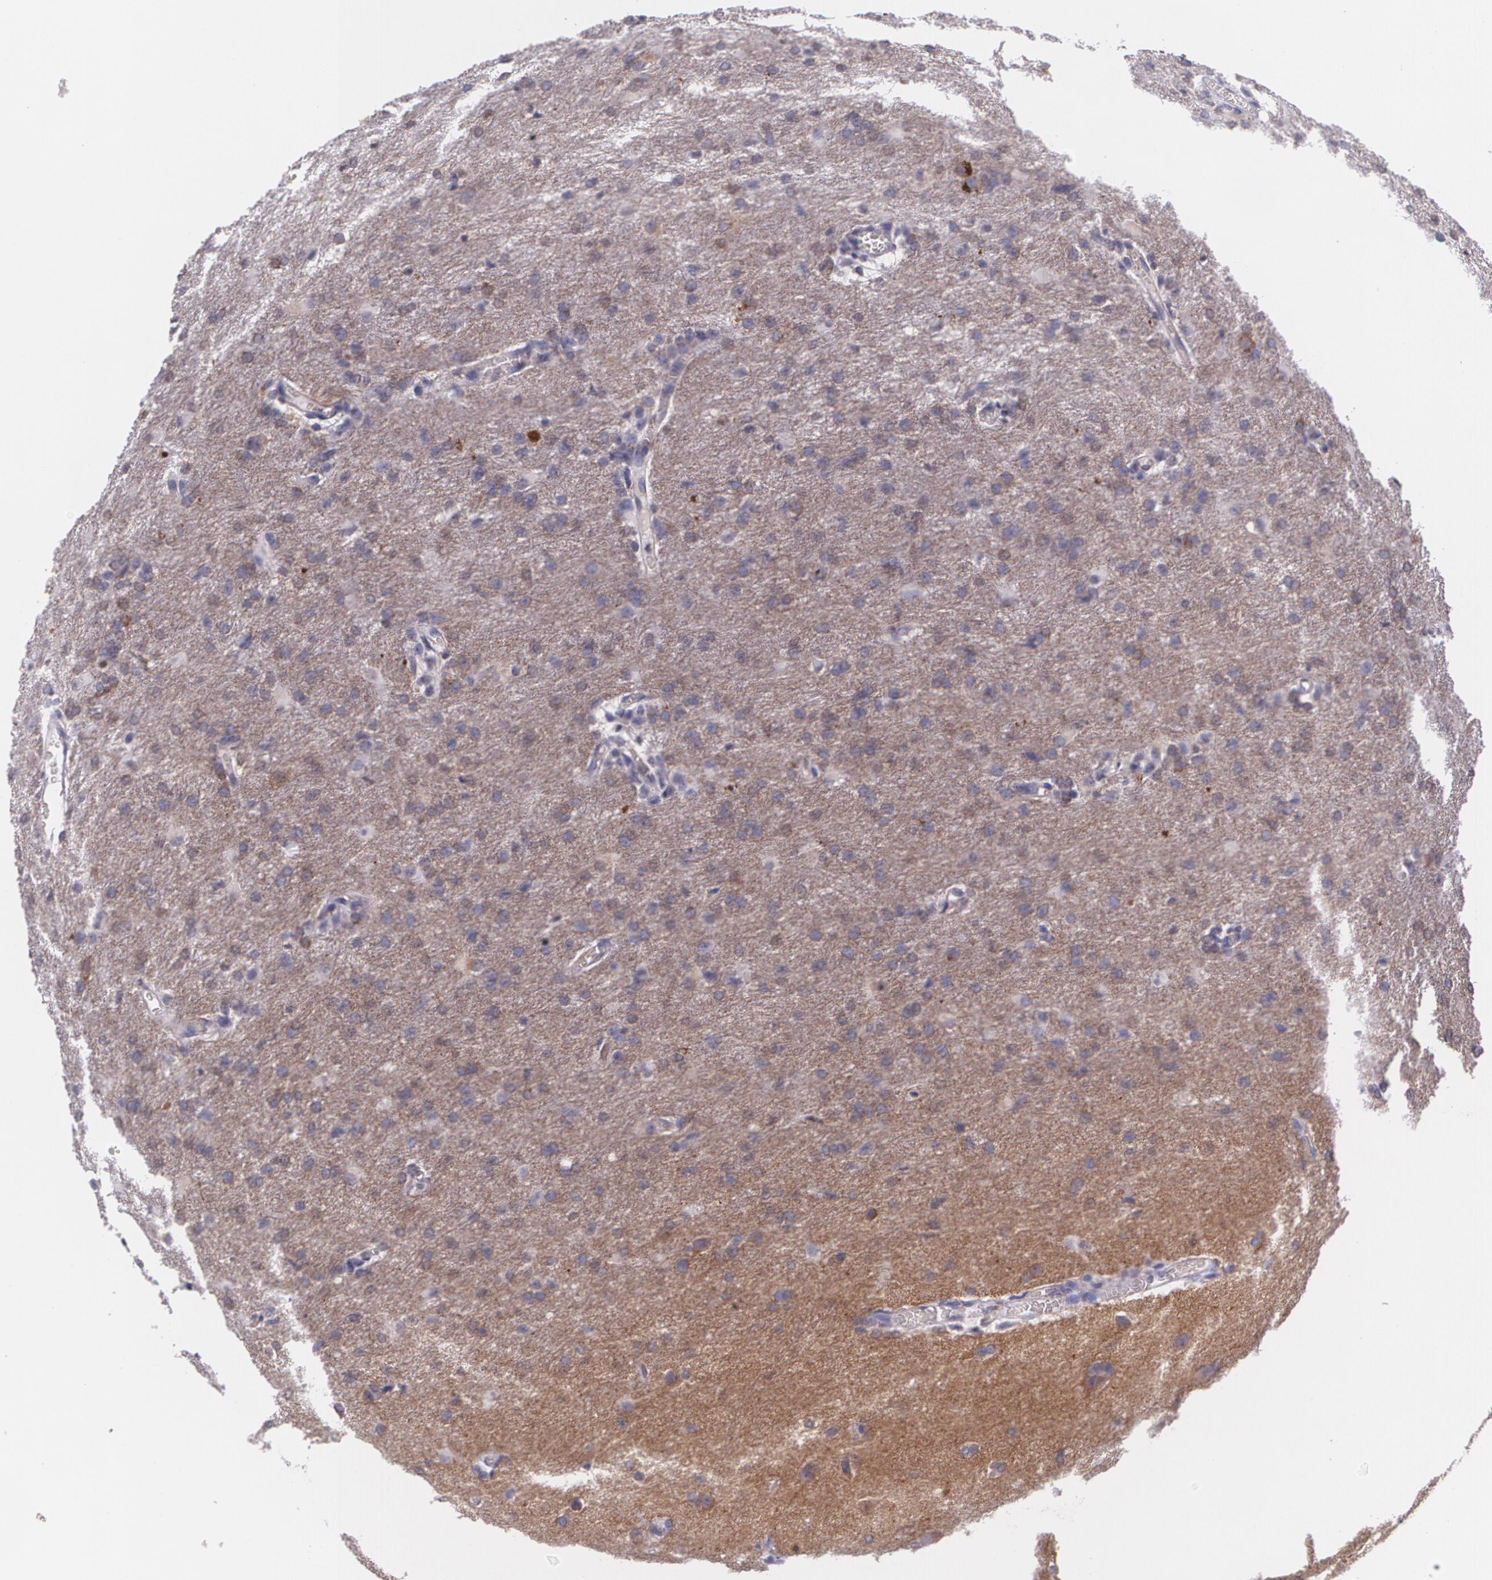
{"staining": {"intensity": "negative", "quantity": "none", "location": "none"}, "tissue": "glioma", "cell_type": "Tumor cells", "image_type": "cancer", "snomed": [{"axis": "morphology", "description": "Glioma, malignant, High grade"}, {"axis": "topography", "description": "Brain"}], "caption": "This photomicrograph is of glioma stained with IHC to label a protein in brown with the nuclei are counter-stained blue. There is no staining in tumor cells. (Immunohistochemistry (ihc), brightfield microscopy, high magnification).", "gene": "RTN1", "patient": {"sex": "male", "age": 68}}